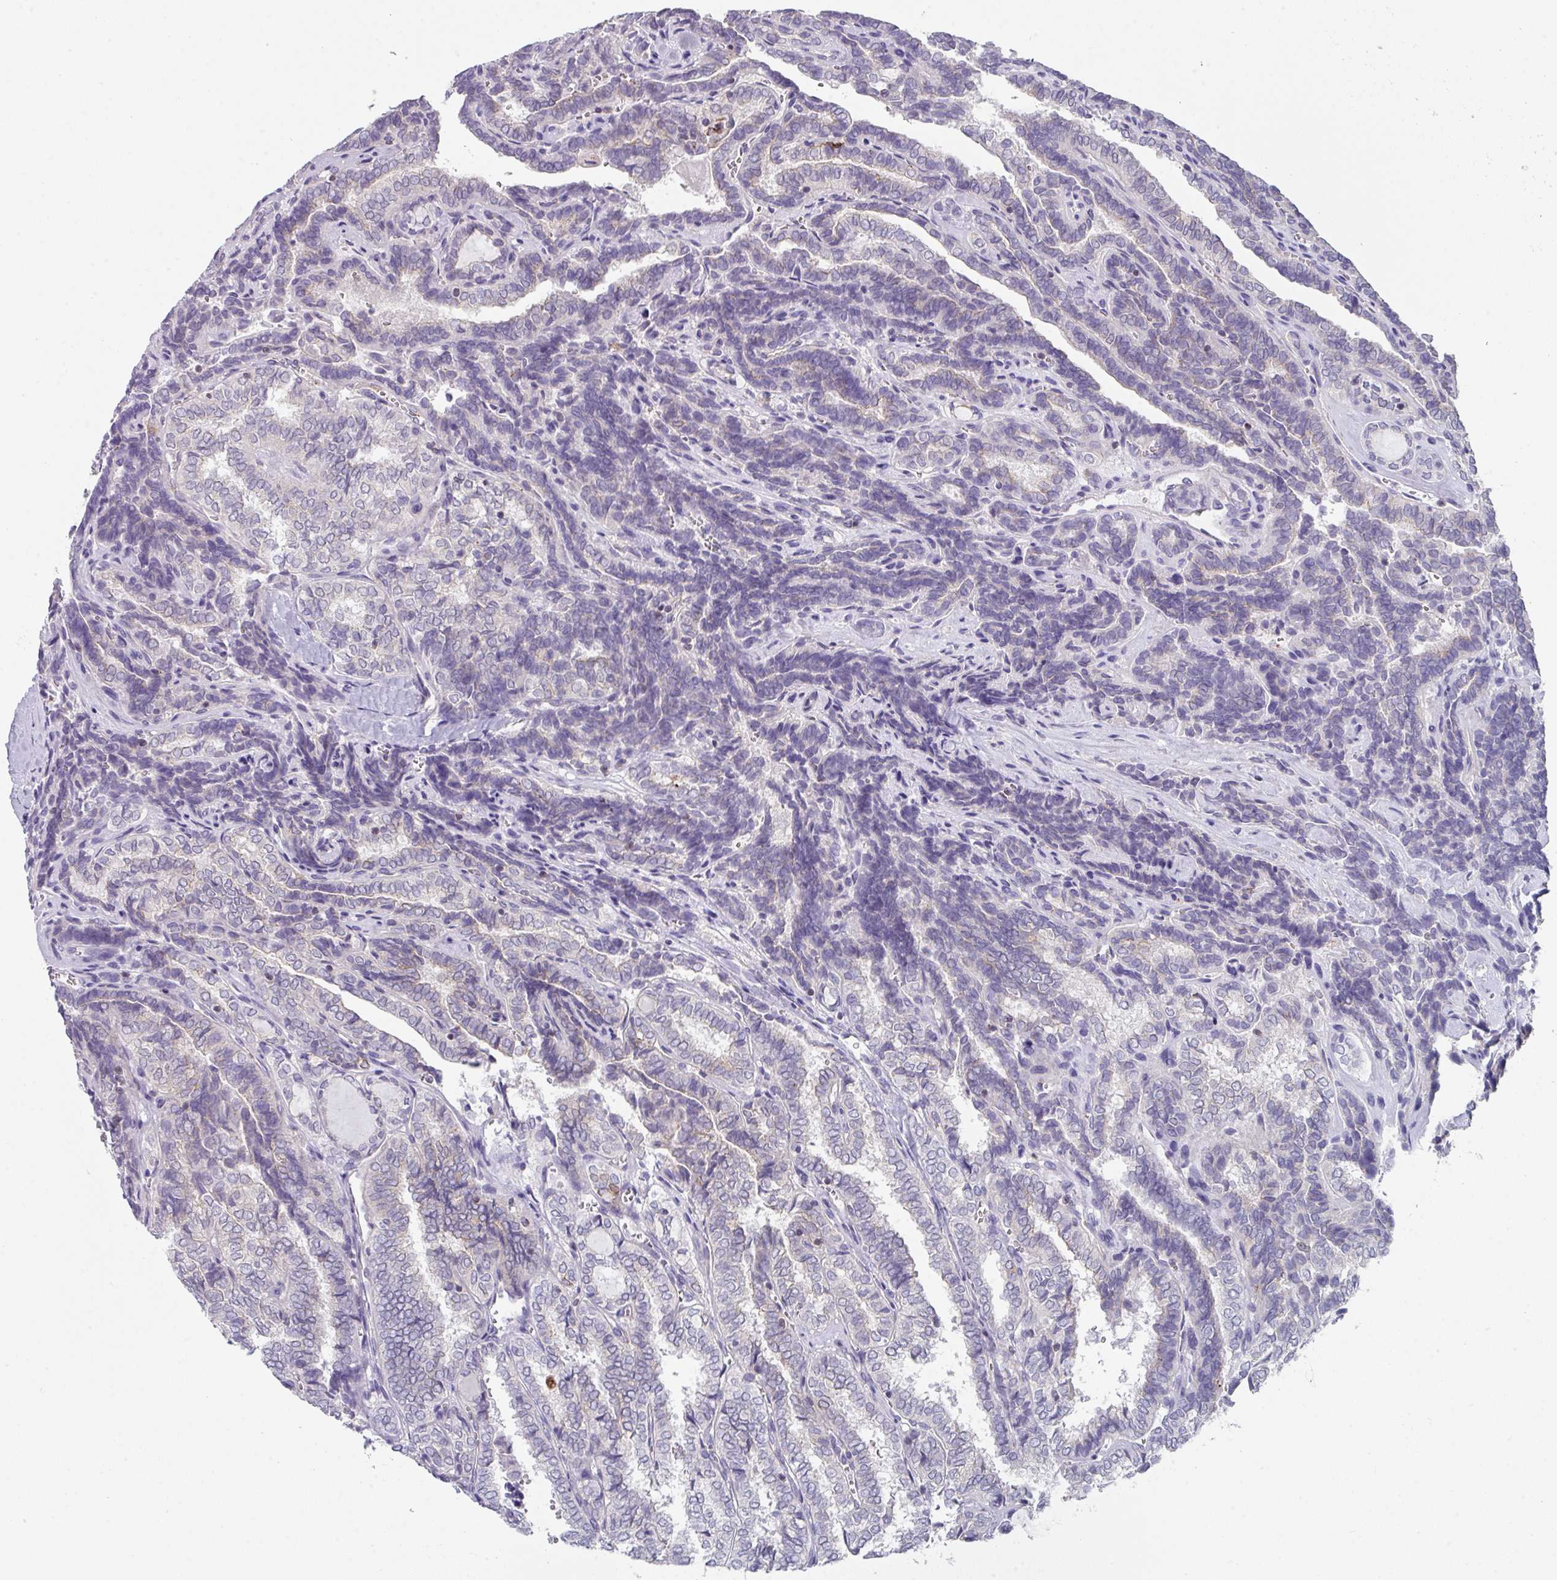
{"staining": {"intensity": "negative", "quantity": "none", "location": "none"}, "tissue": "thyroid cancer", "cell_type": "Tumor cells", "image_type": "cancer", "snomed": [{"axis": "morphology", "description": "Papillary adenocarcinoma, NOS"}, {"axis": "topography", "description": "Thyroid gland"}], "caption": "Tumor cells show no significant positivity in thyroid papillary adenocarcinoma.", "gene": "DCAF12L2", "patient": {"sex": "female", "age": 30}}